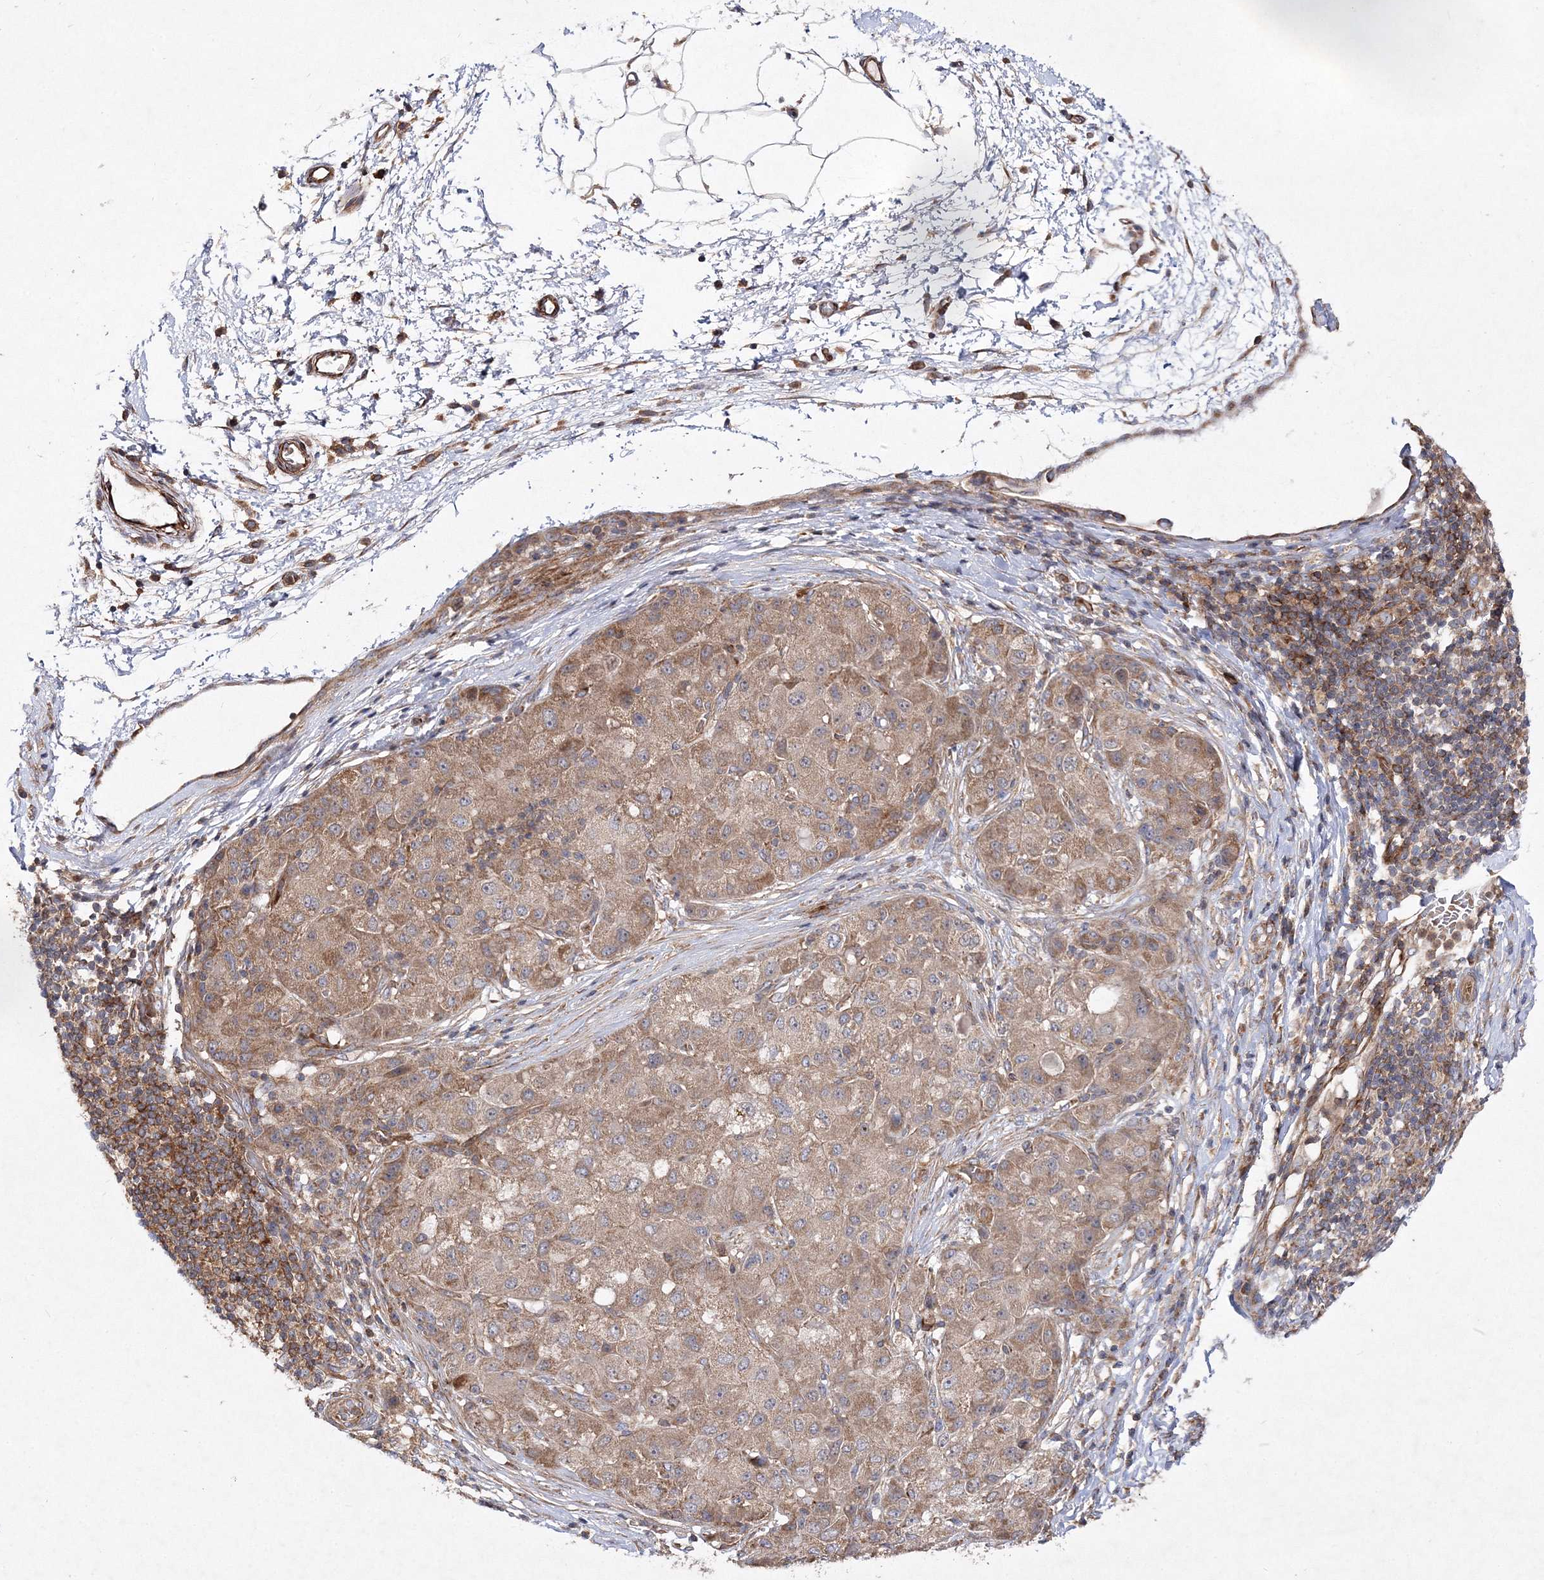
{"staining": {"intensity": "weak", "quantity": ">75%", "location": "cytoplasmic/membranous"}, "tissue": "liver cancer", "cell_type": "Tumor cells", "image_type": "cancer", "snomed": [{"axis": "morphology", "description": "Carcinoma, Hepatocellular, NOS"}, {"axis": "topography", "description": "Liver"}], "caption": "Tumor cells exhibit low levels of weak cytoplasmic/membranous positivity in about >75% of cells in human liver cancer (hepatocellular carcinoma).", "gene": "DNAJC13", "patient": {"sex": "male", "age": 80}}